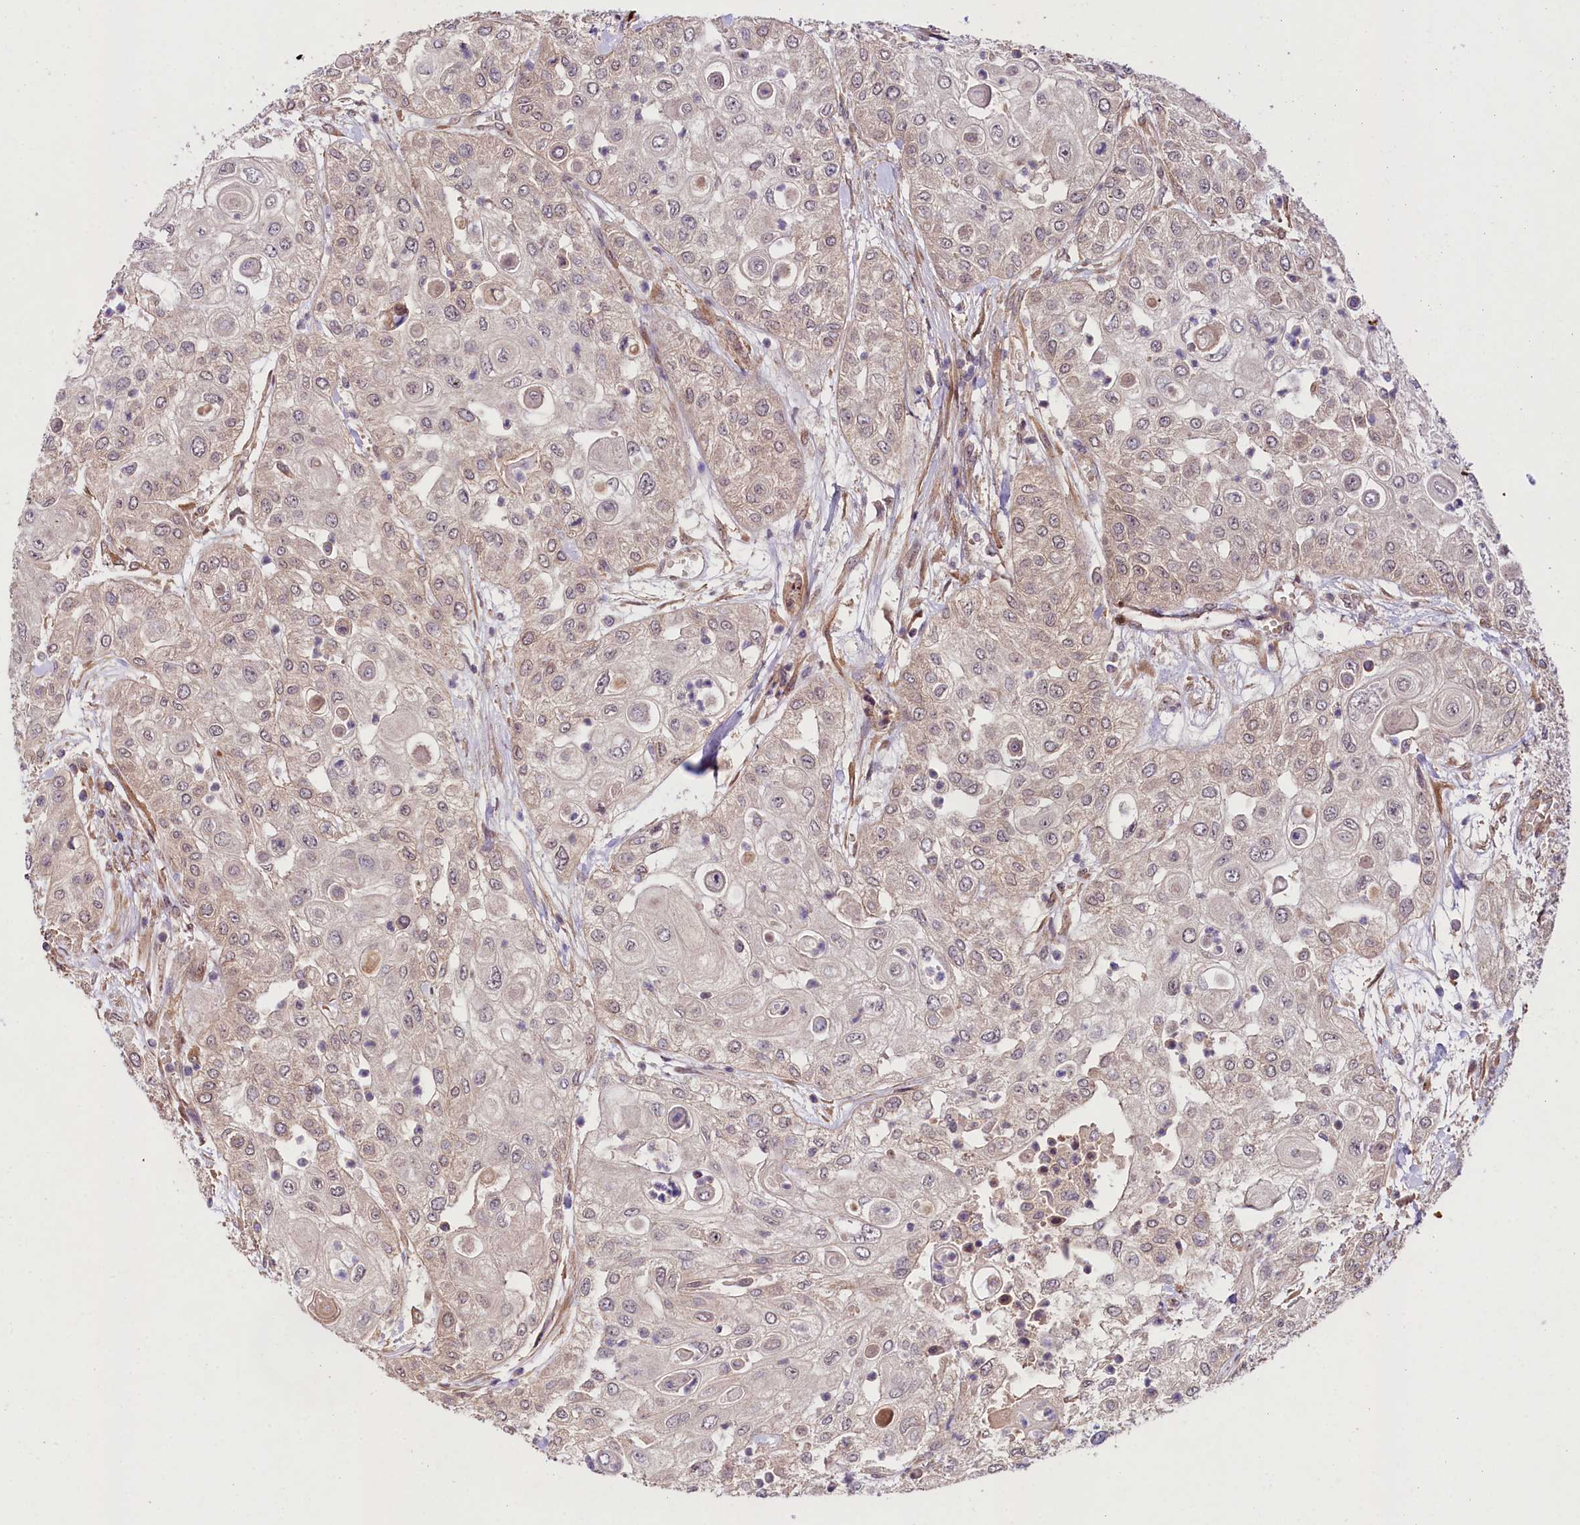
{"staining": {"intensity": "weak", "quantity": "<25%", "location": "cytoplasmic/membranous"}, "tissue": "urothelial cancer", "cell_type": "Tumor cells", "image_type": "cancer", "snomed": [{"axis": "morphology", "description": "Urothelial carcinoma, High grade"}, {"axis": "topography", "description": "Urinary bladder"}], "caption": "Image shows no protein expression in tumor cells of urothelial cancer tissue. (DAB IHC with hematoxylin counter stain).", "gene": "PHLDB1", "patient": {"sex": "female", "age": 79}}